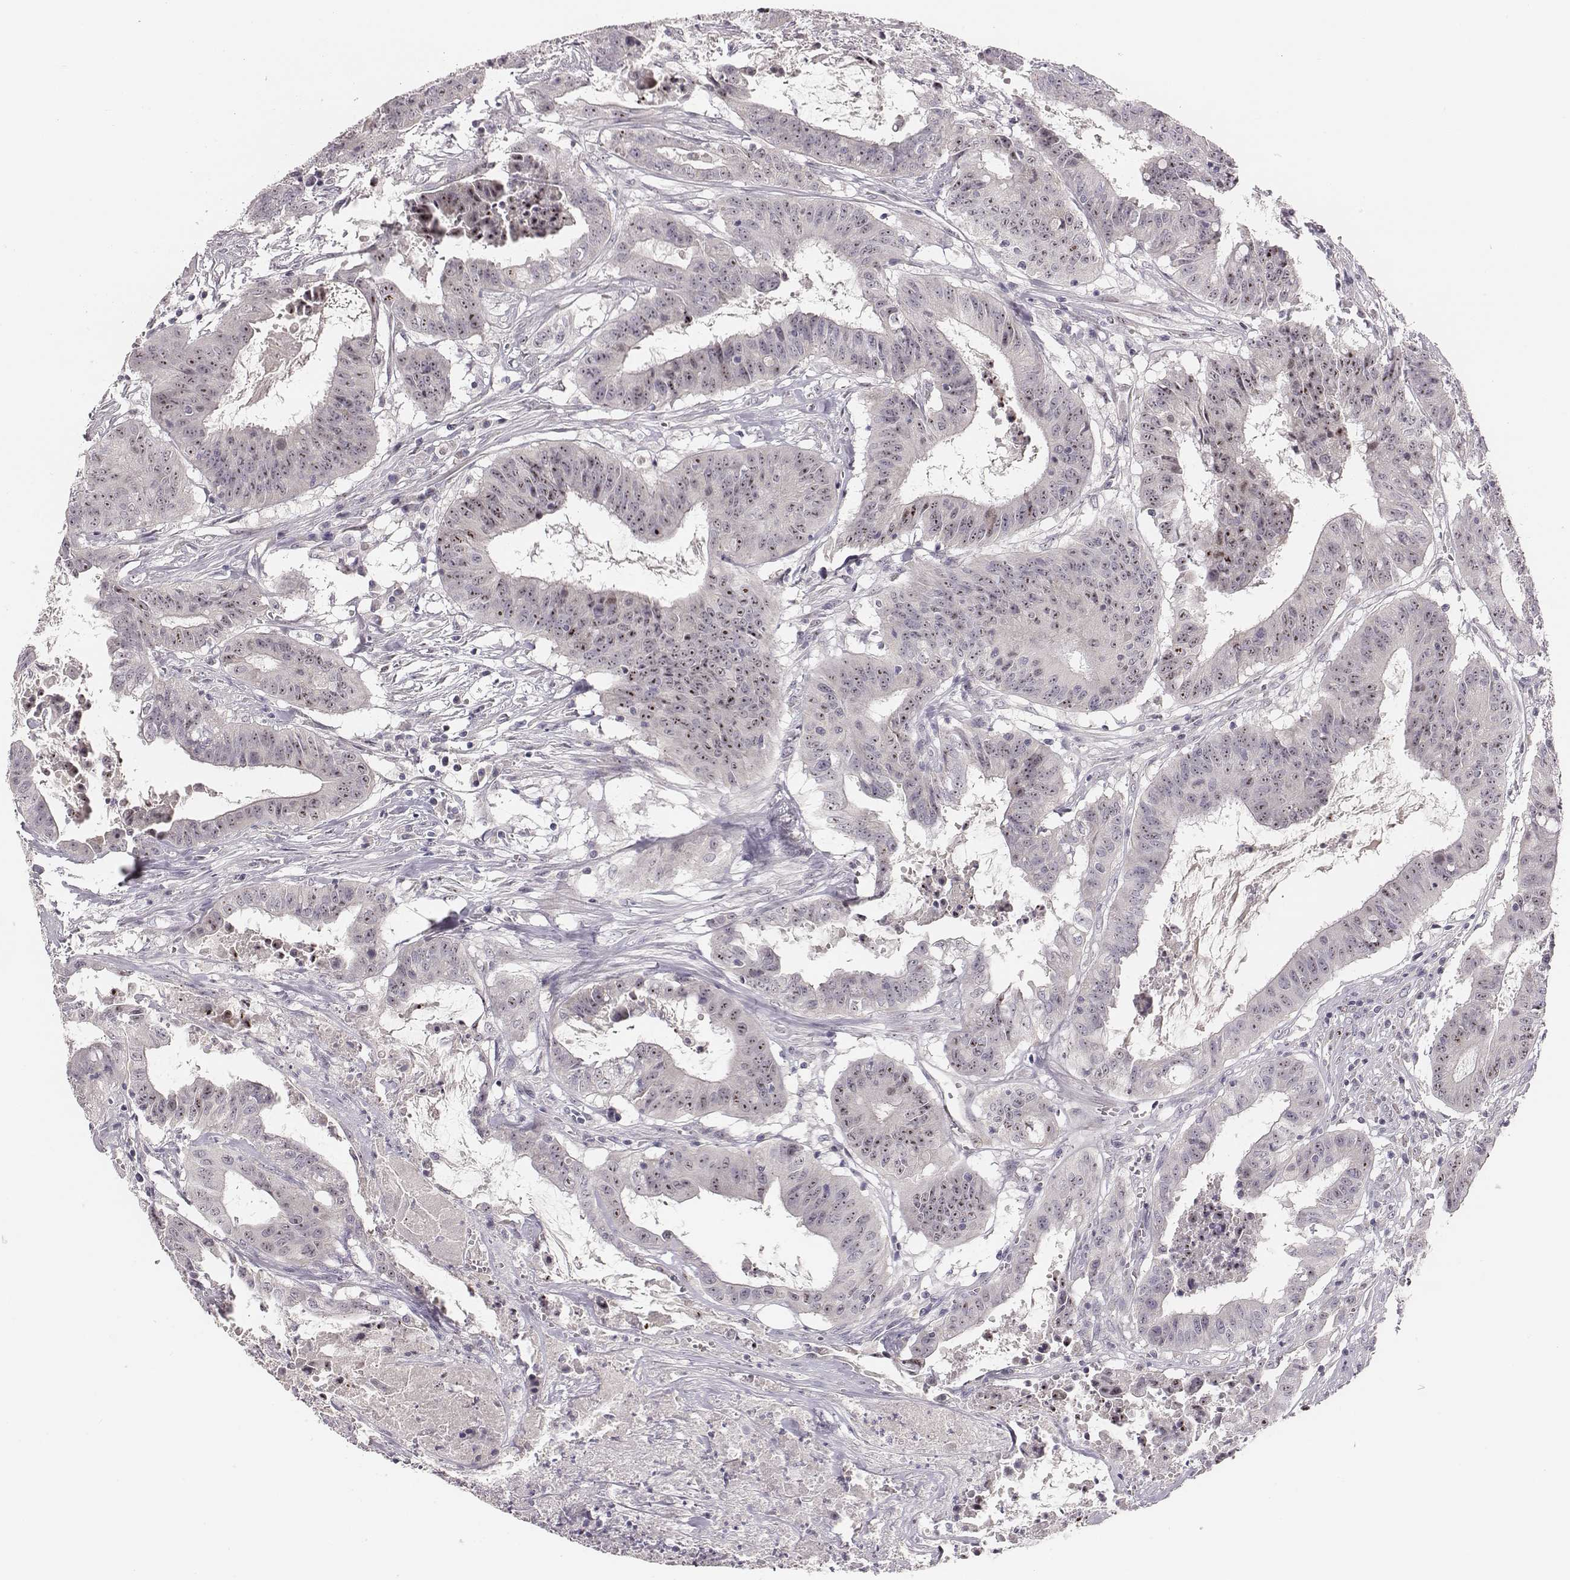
{"staining": {"intensity": "strong", "quantity": "25%-75%", "location": "nuclear"}, "tissue": "colorectal cancer", "cell_type": "Tumor cells", "image_type": "cancer", "snomed": [{"axis": "morphology", "description": "Adenocarcinoma, NOS"}, {"axis": "topography", "description": "Colon"}], "caption": "This is a histology image of IHC staining of adenocarcinoma (colorectal), which shows strong staining in the nuclear of tumor cells.", "gene": "NIFK", "patient": {"sex": "male", "age": 33}}